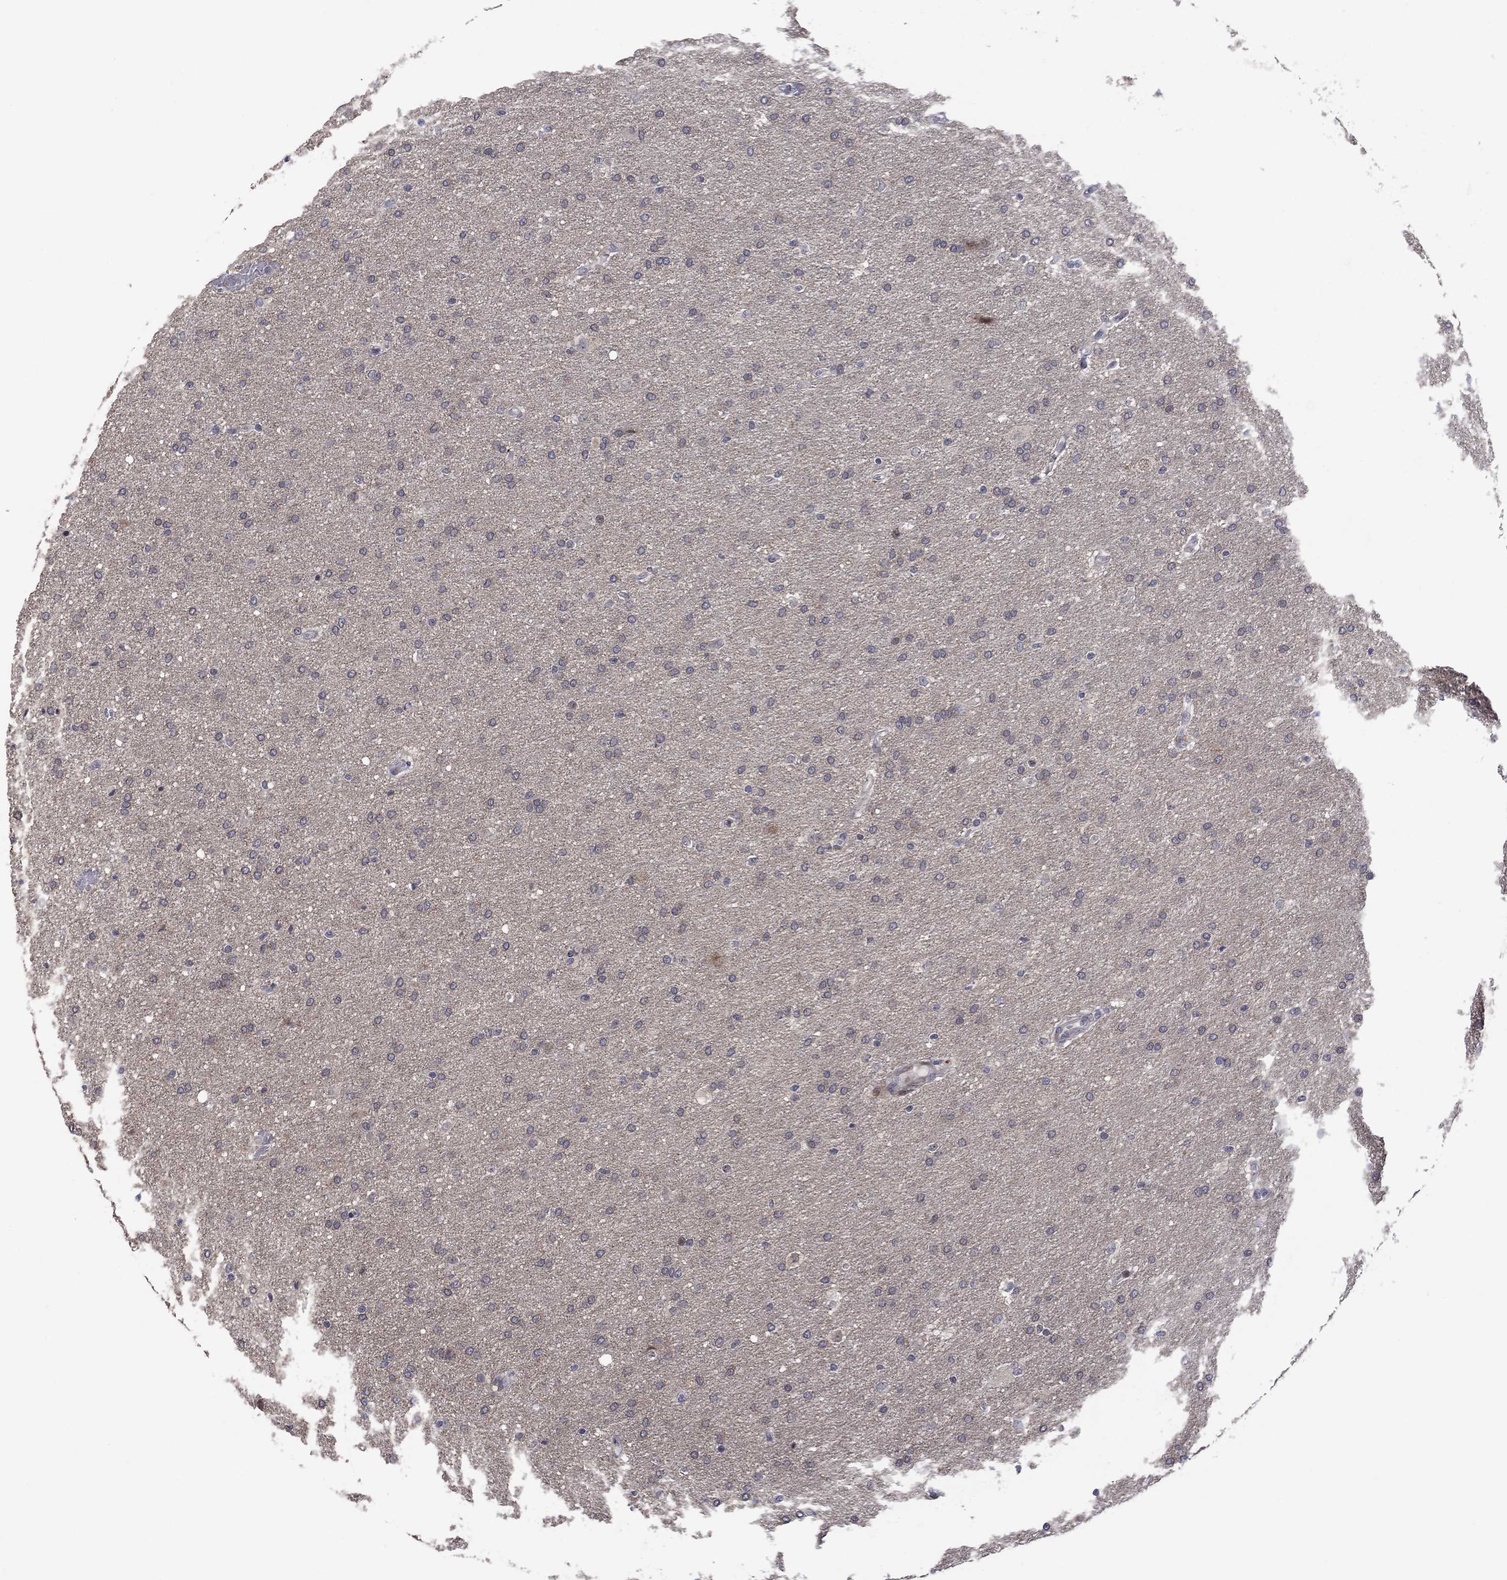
{"staining": {"intensity": "negative", "quantity": "none", "location": "none"}, "tissue": "glioma", "cell_type": "Tumor cells", "image_type": "cancer", "snomed": [{"axis": "morphology", "description": "Glioma, malignant, Low grade"}, {"axis": "topography", "description": "Brain"}], "caption": "Immunohistochemistry of human malignant glioma (low-grade) reveals no positivity in tumor cells.", "gene": "TTC21B", "patient": {"sex": "female", "age": 37}}